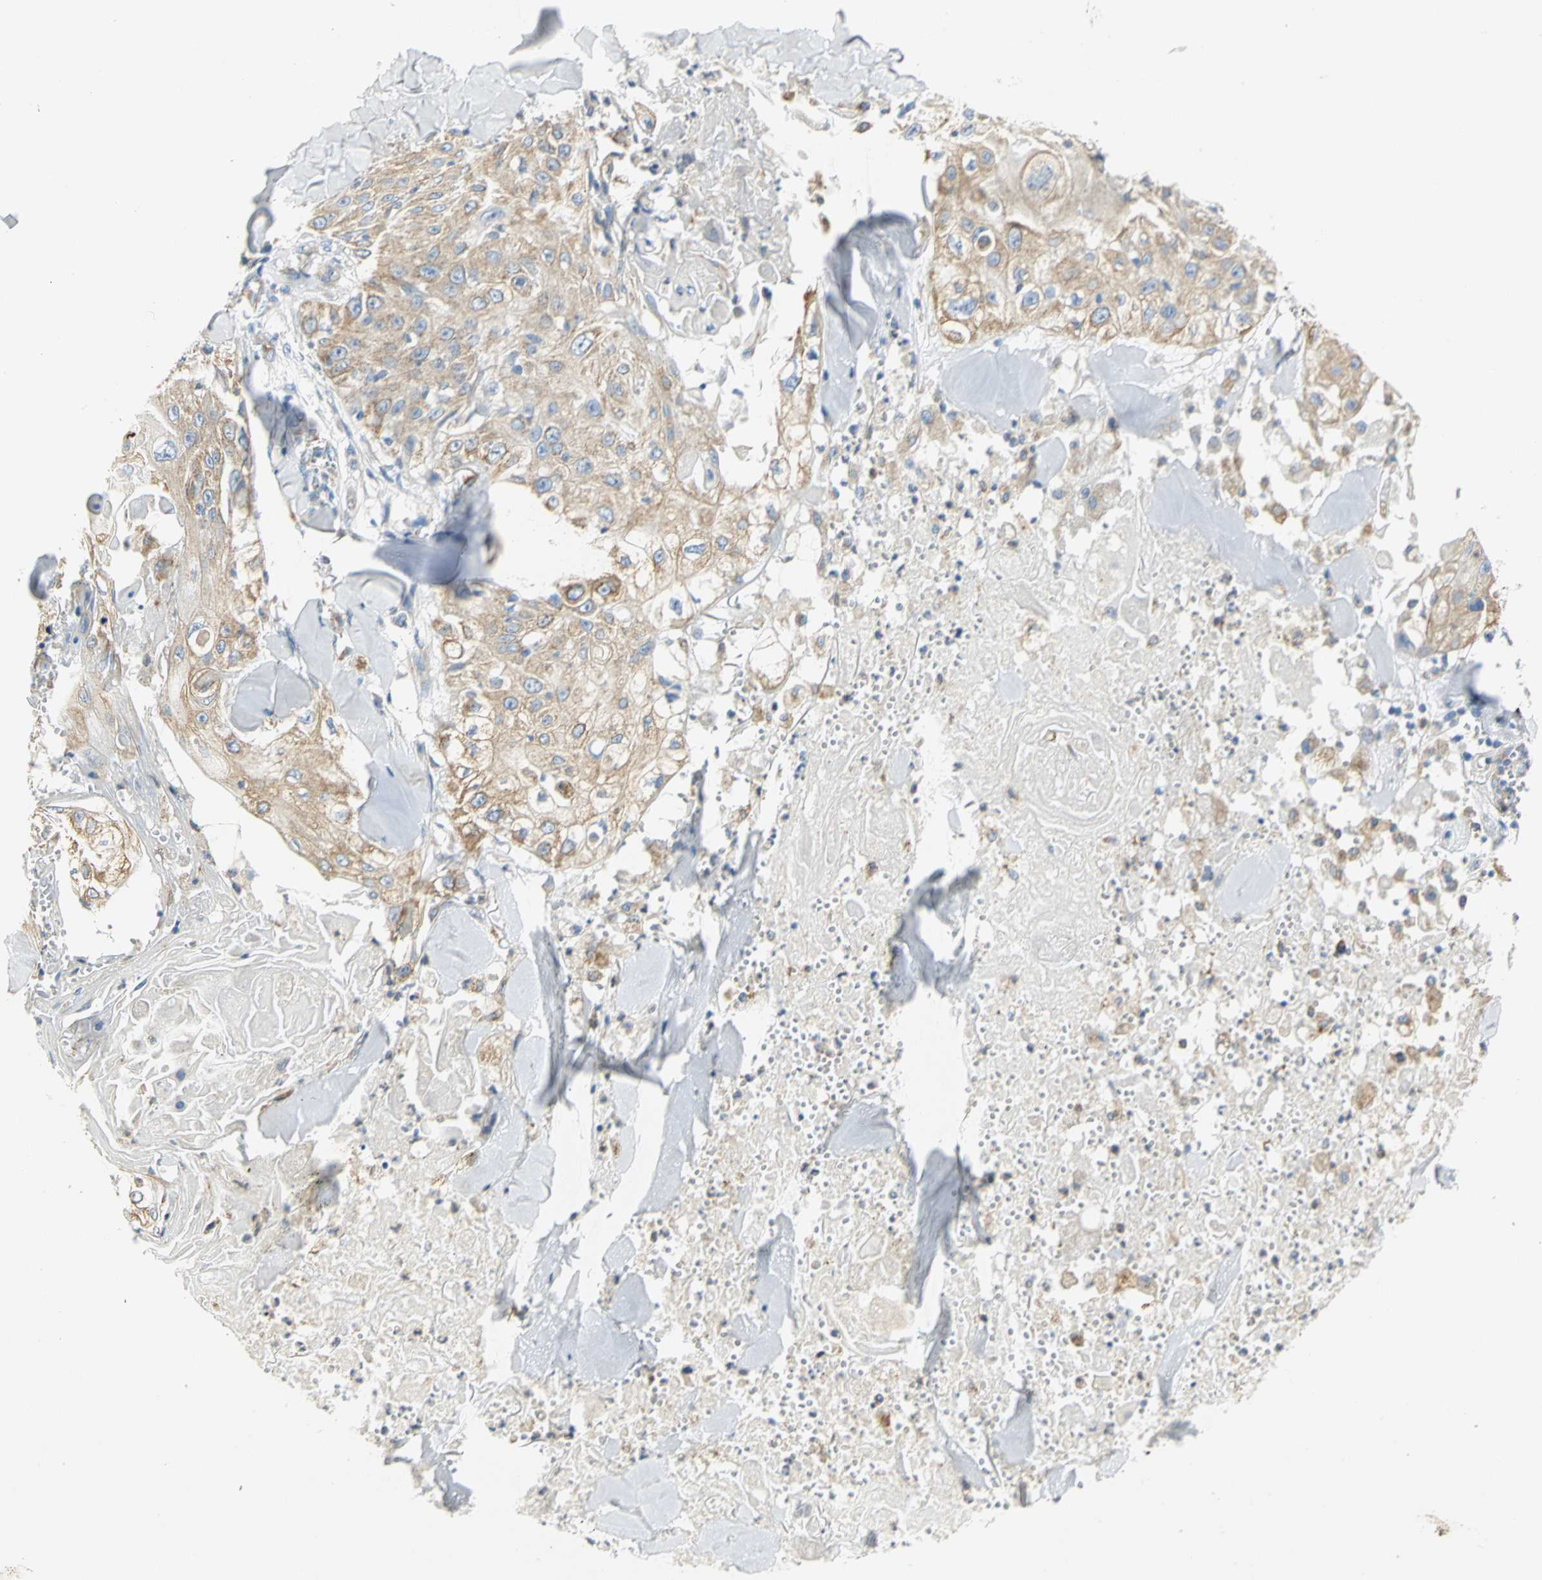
{"staining": {"intensity": "weak", "quantity": ">75%", "location": "cytoplasmic/membranous"}, "tissue": "skin cancer", "cell_type": "Tumor cells", "image_type": "cancer", "snomed": [{"axis": "morphology", "description": "Squamous cell carcinoma, NOS"}, {"axis": "topography", "description": "Skin"}], "caption": "This histopathology image demonstrates IHC staining of skin cancer, with low weak cytoplasmic/membranous staining in approximately >75% of tumor cells.", "gene": "GNRH2", "patient": {"sex": "male", "age": 86}}